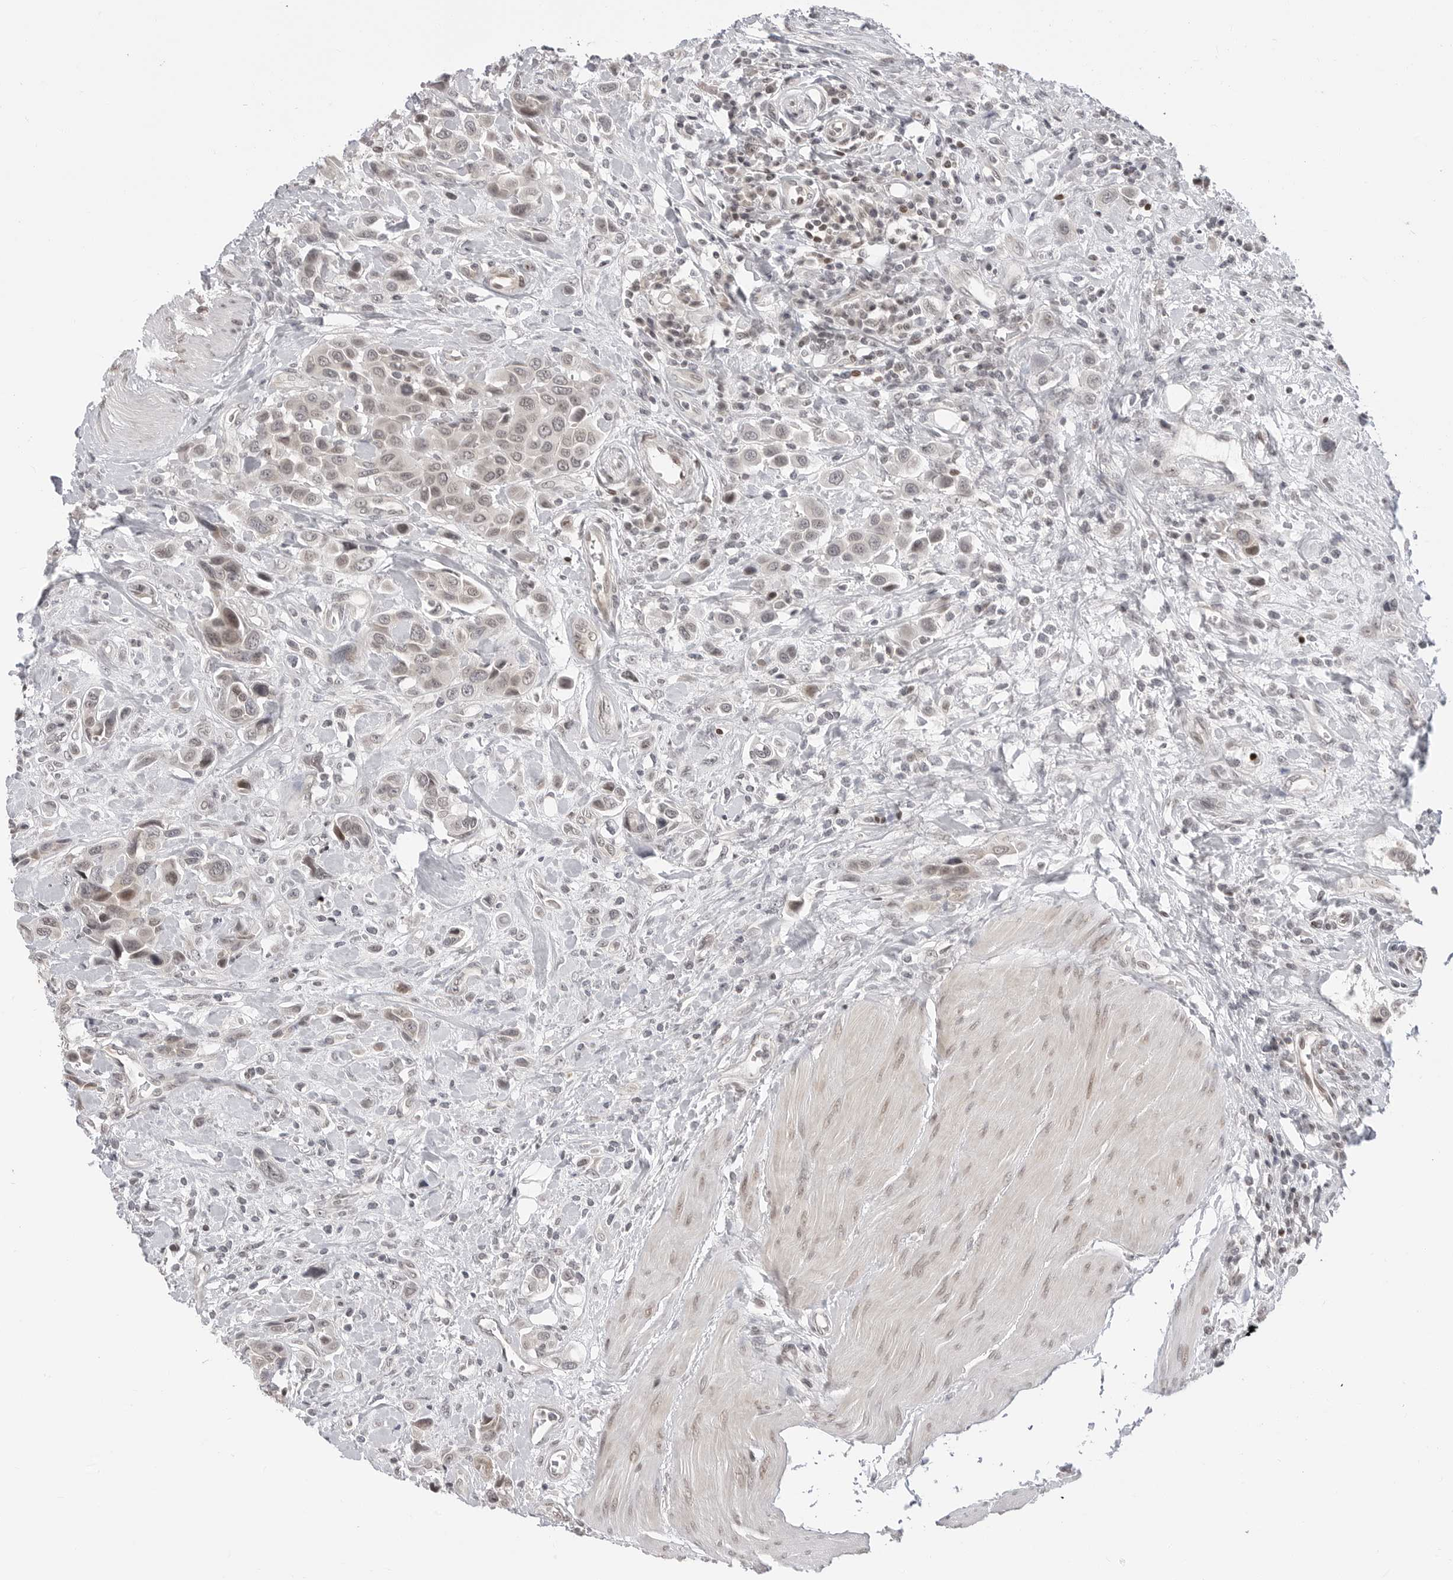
{"staining": {"intensity": "weak", "quantity": ">75%", "location": "nuclear"}, "tissue": "urothelial cancer", "cell_type": "Tumor cells", "image_type": "cancer", "snomed": [{"axis": "morphology", "description": "Urothelial carcinoma, High grade"}, {"axis": "topography", "description": "Urinary bladder"}], "caption": "Immunohistochemical staining of urothelial cancer reveals weak nuclear protein positivity in about >75% of tumor cells. The staining was performed using DAB (3,3'-diaminobenzidine) to visualize the protein expression in brown, while the nuclei were stained in blue with hematoxylin (Magnification: 20x).", "gene": "C8orf33", "patient": {"sex": "male", "age": 50}}